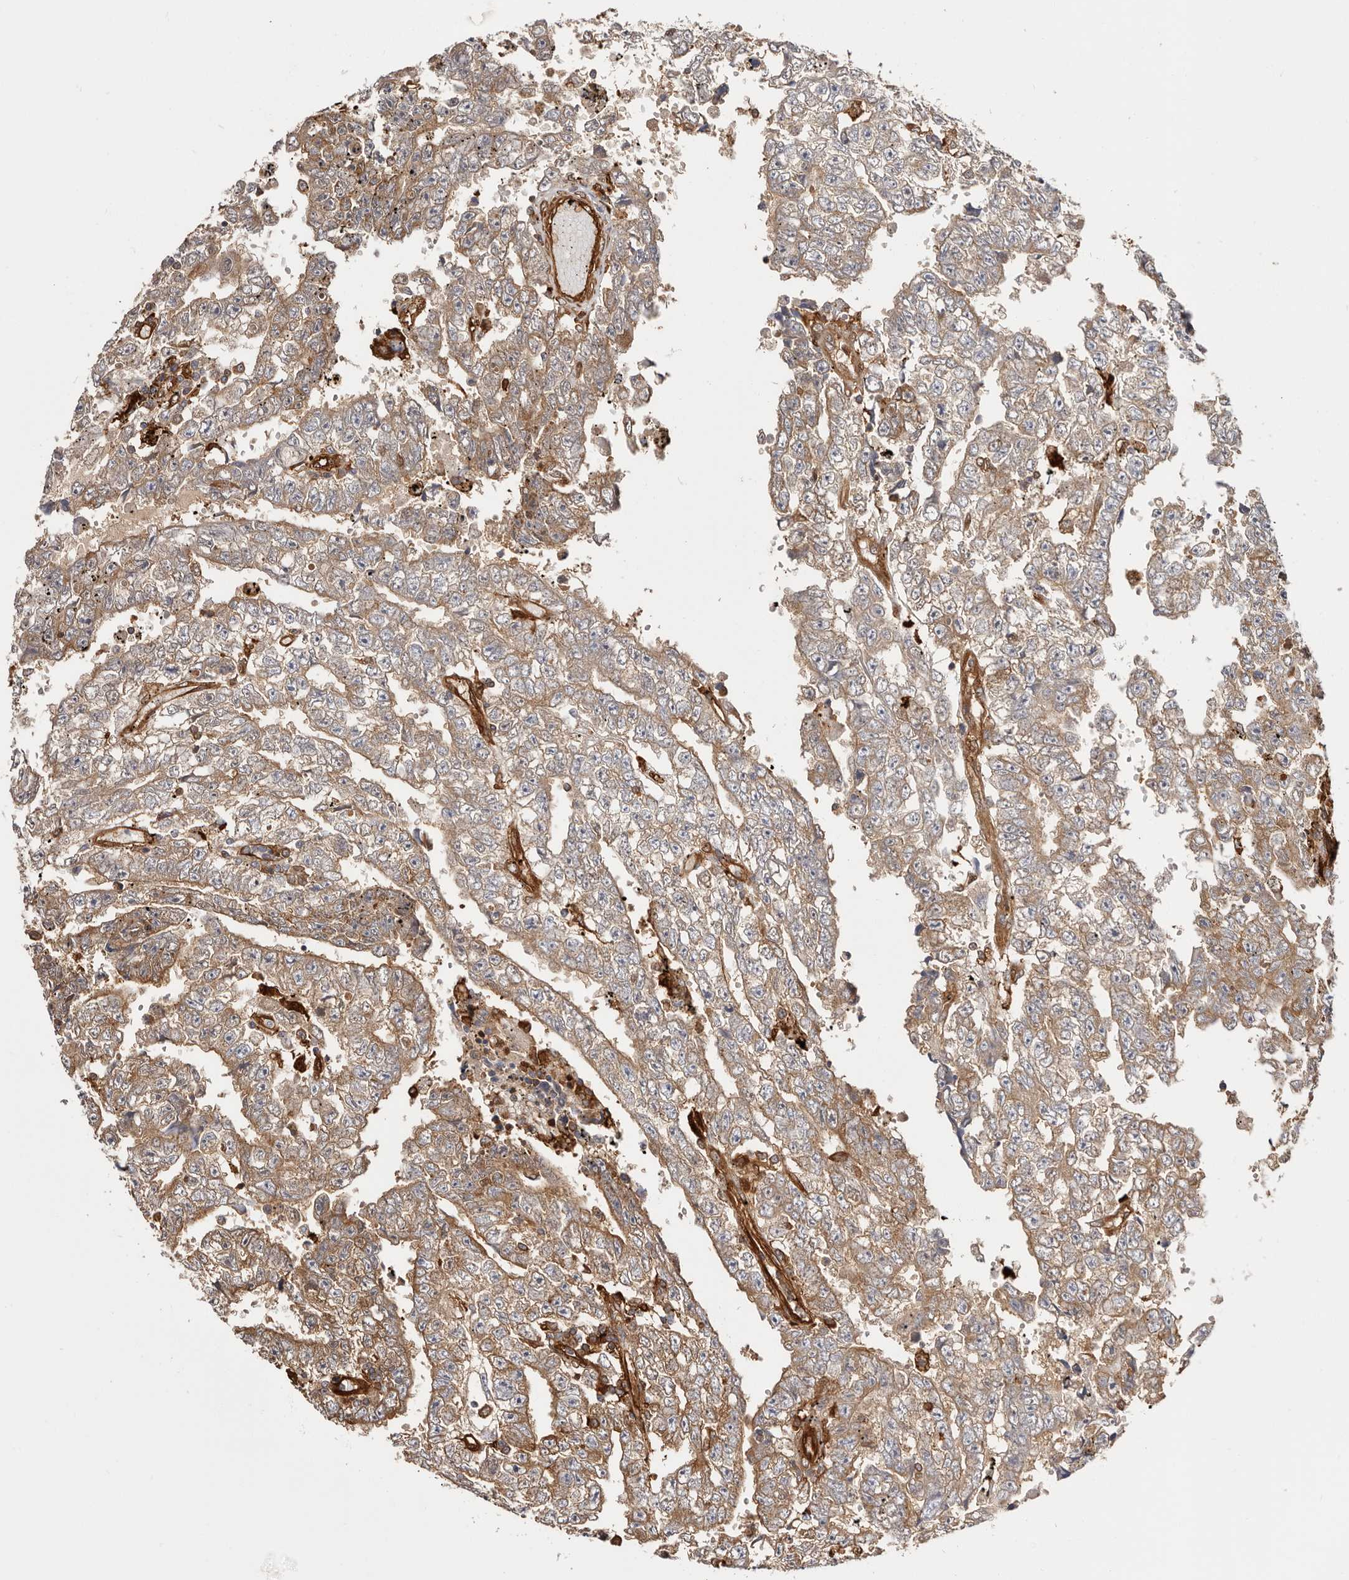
{"staining": {"intensity": "moderate", "quantity": ">75%", "location": "cytoplasmic/membranous"}, "tissue": "testis cancer", "cell_type": "Tumor cells", "image_type": "cancer", "snomed": [{"axis": "morphology", "description": "Carcinoma, Embryonal, NOS"}, {"axis": "topography", "description": "Testis"}], "caption": "A brown stain highlights moderate cytoplasmic/membranous positivity of a protein in human embryonal carcinoma (testis) tumor cells. (DAB (3,3'-diaminobenzidine) IHC with brightfield microscopy, high magnification).", "gene": "LAP3", "patient": {"sex": "male", "age": 25}}